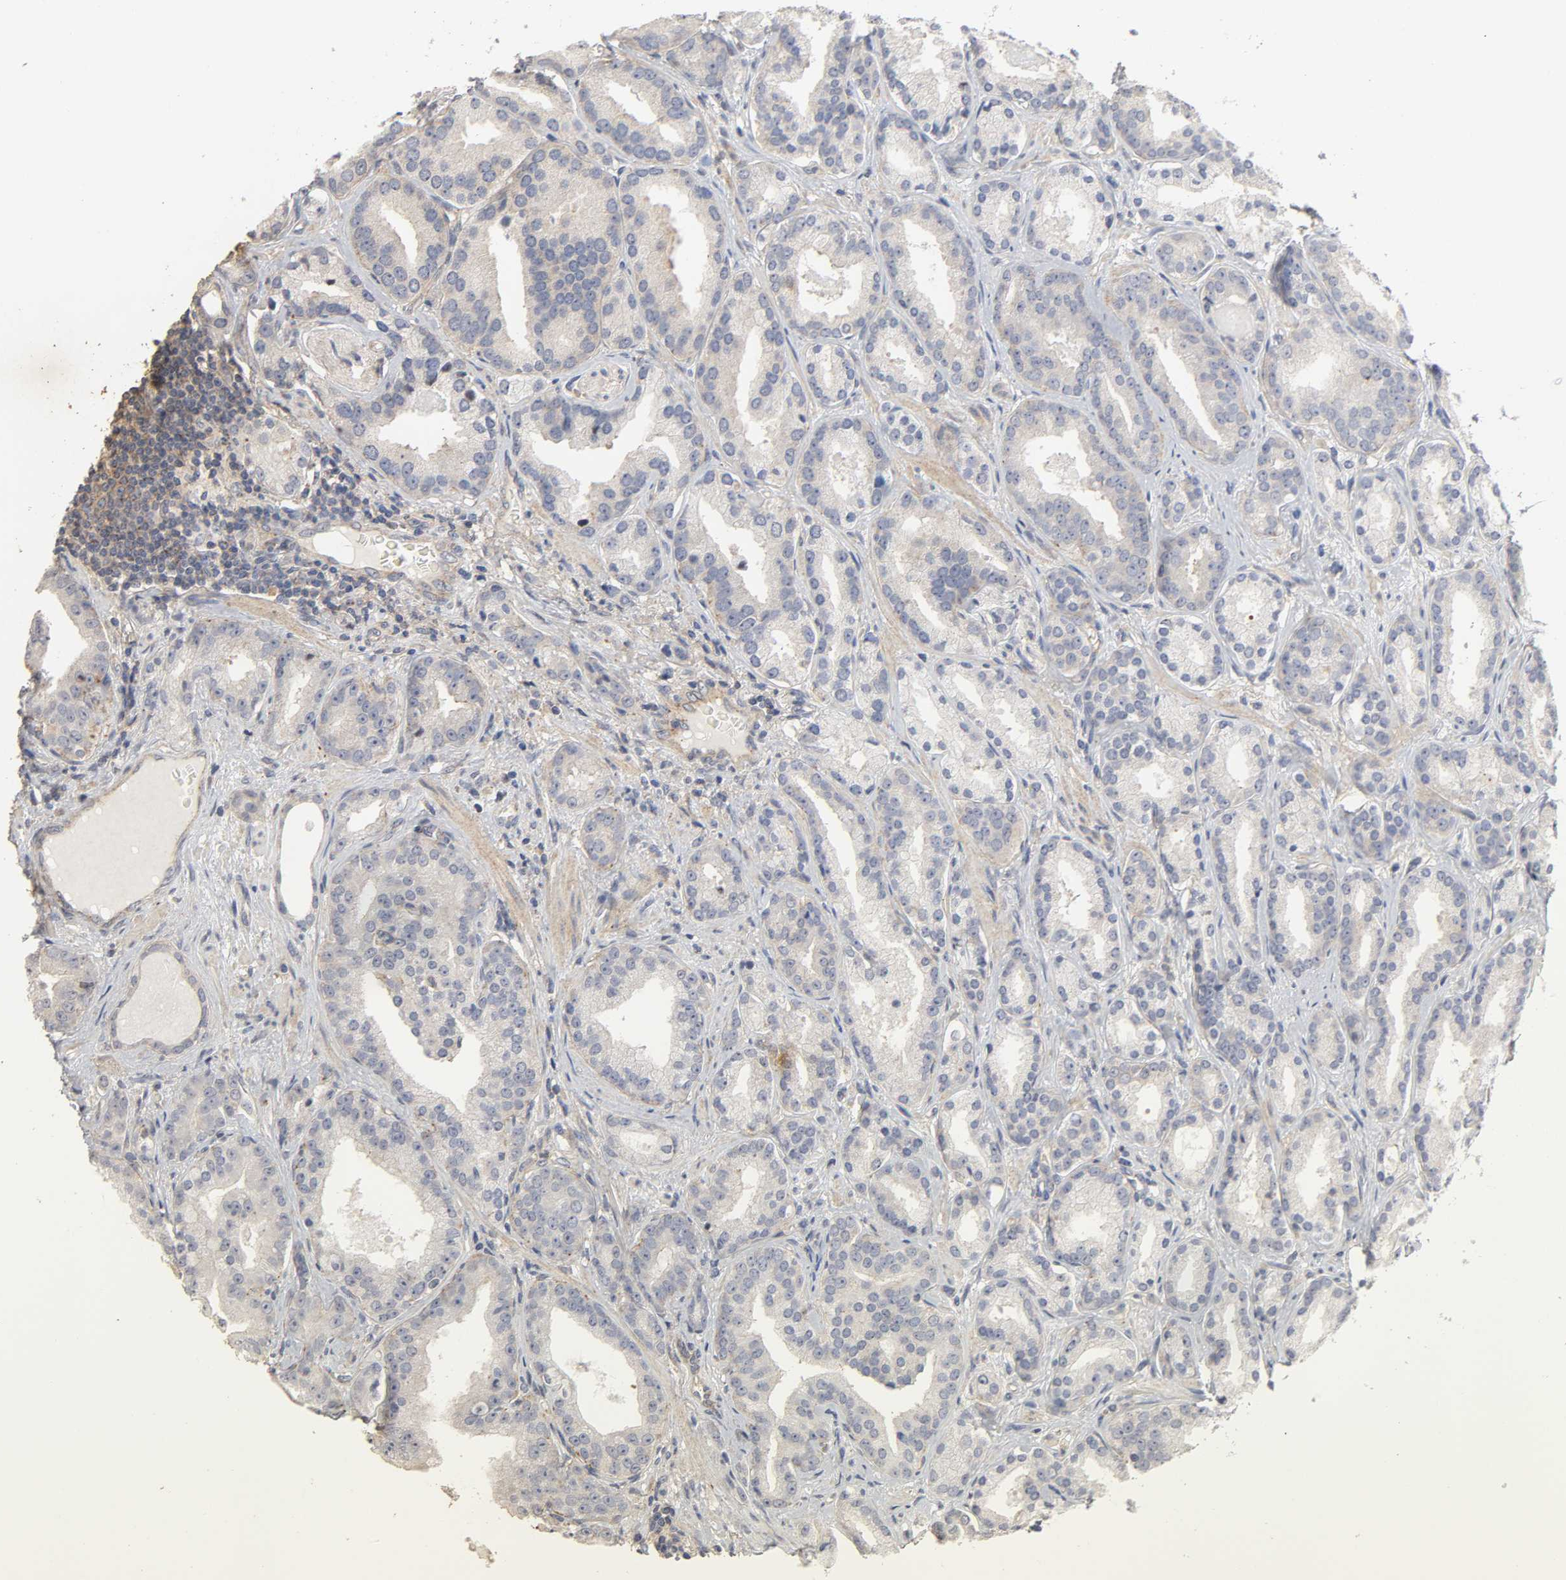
{"staining": {"intensity": "weak", "quantity": "25%-75%", "location": "cytoplasmic/membranous"}, "tissue": "prostate cancer", "cell_type": "Tumor cells", "image_type": "cancer", "snomed": [{"axis": "morphology", "description": "Adenocarcinoma, Low grade"}, {"axis": "topography", "description": "Prostate"}], "caption": "Tumor cells show low levels of weak cytoplasmic/membranous positivity in about 25%-75% of cells in human adenocarcinoma (low-grade) (prostate).", "gene": "SH3GLB1", "patient": {"sex": "male", "age": 63}}